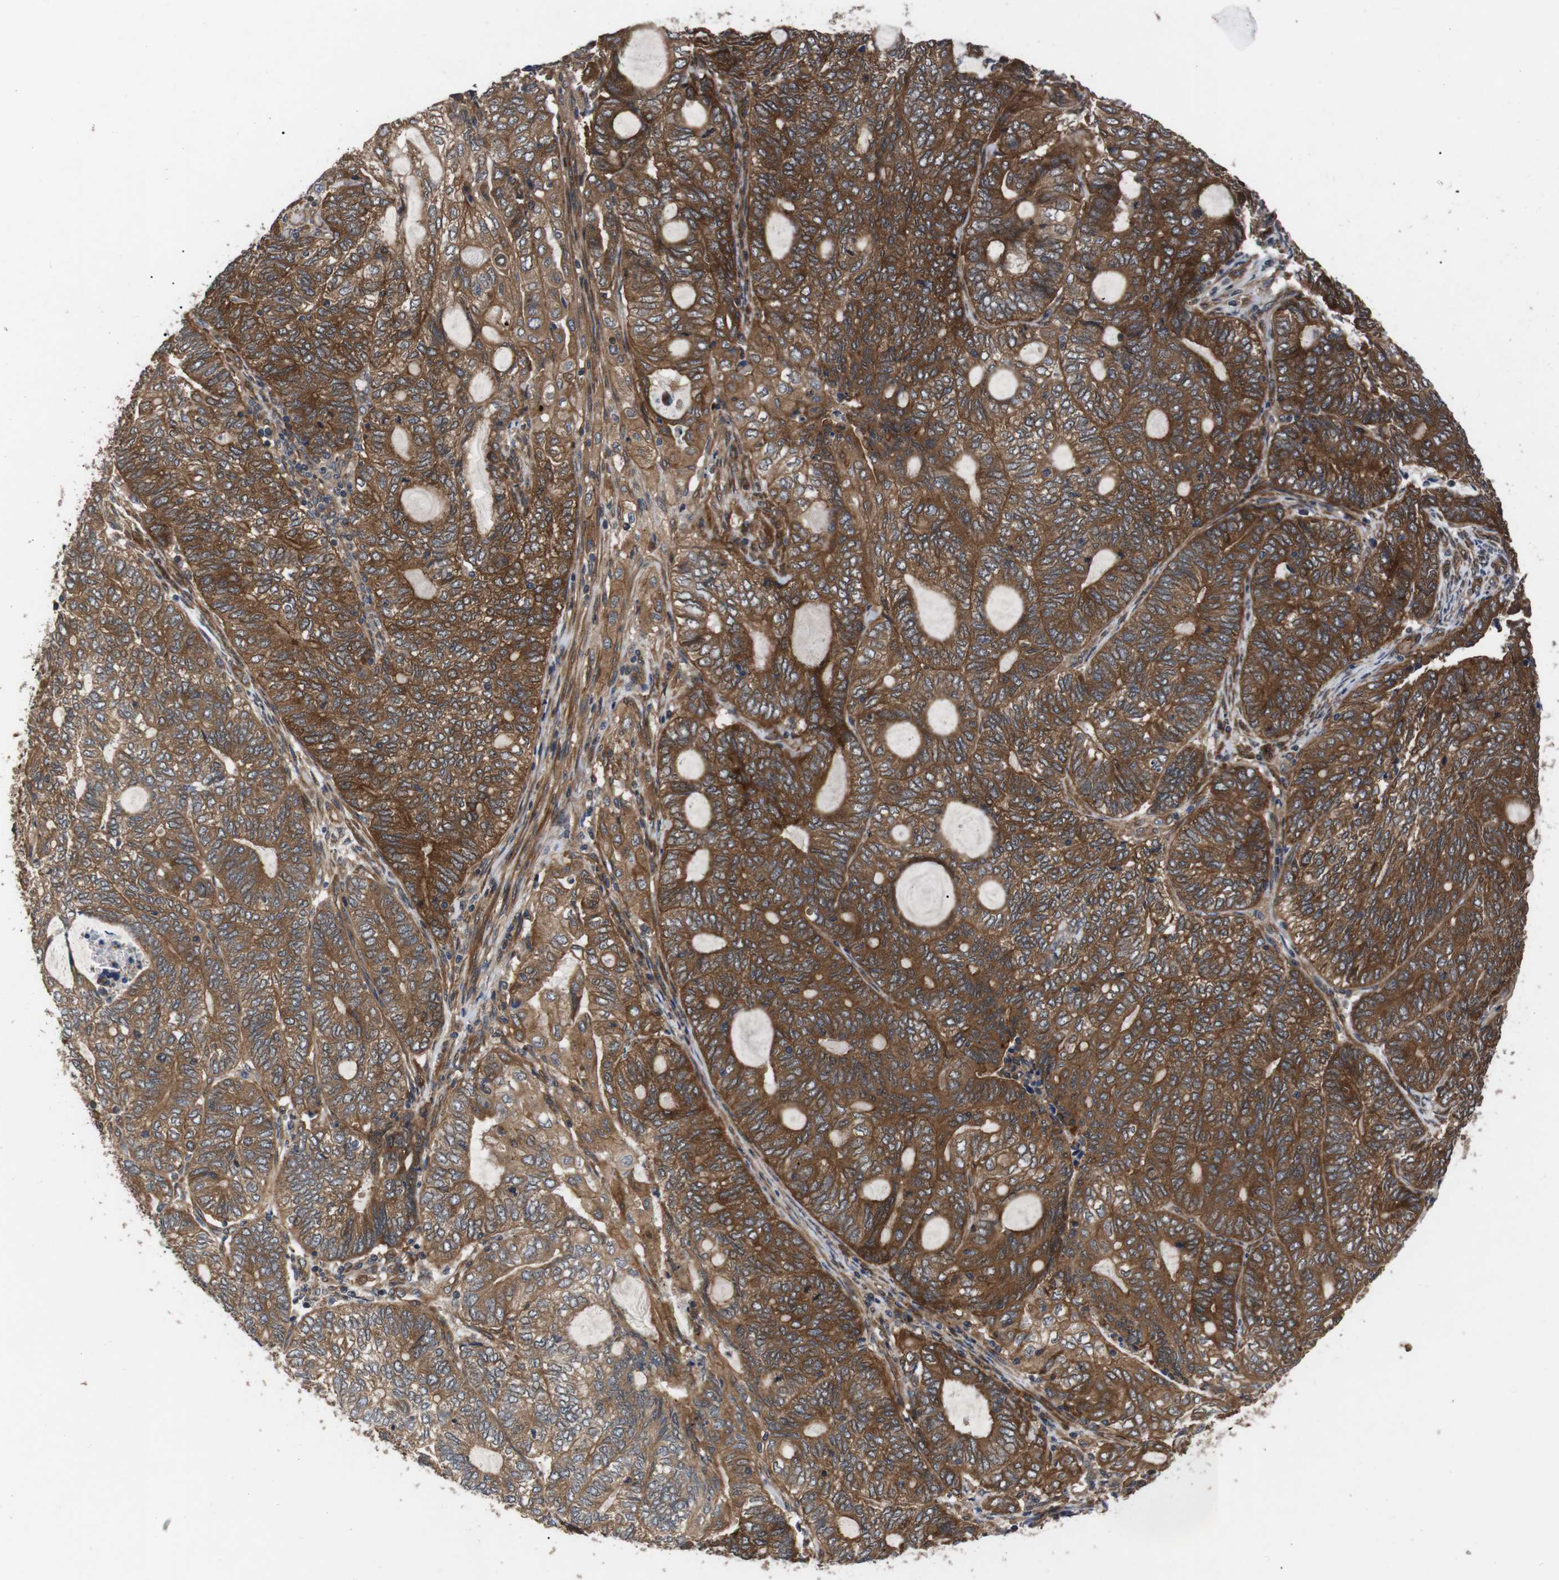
{"staining": {"intensity": "strong", "quantity": ">75%", "location": "cytoplasmic/membranous"}, "tissue": "endometrial cancer", "cell_type": "Tumor cells", "image_type": "cancer", "snomed": [{"axis": "morphology", "description": "Adenocarcinoma, NOS"}, {"axis": "topography", "description": "Uterus"}, {"axis": "topography", "description": "Endometrium"}], "caption": "Immunohistochemistry (IHC) photomicrograph of endometrial cancer stained for a protein (brown), which demonstrates high levels of strong cytoplasmic/membranous positivity in approximately >75% of tumor cells.", "gene": "PAWR", "patient": {"sex": "female", "age": 70}}